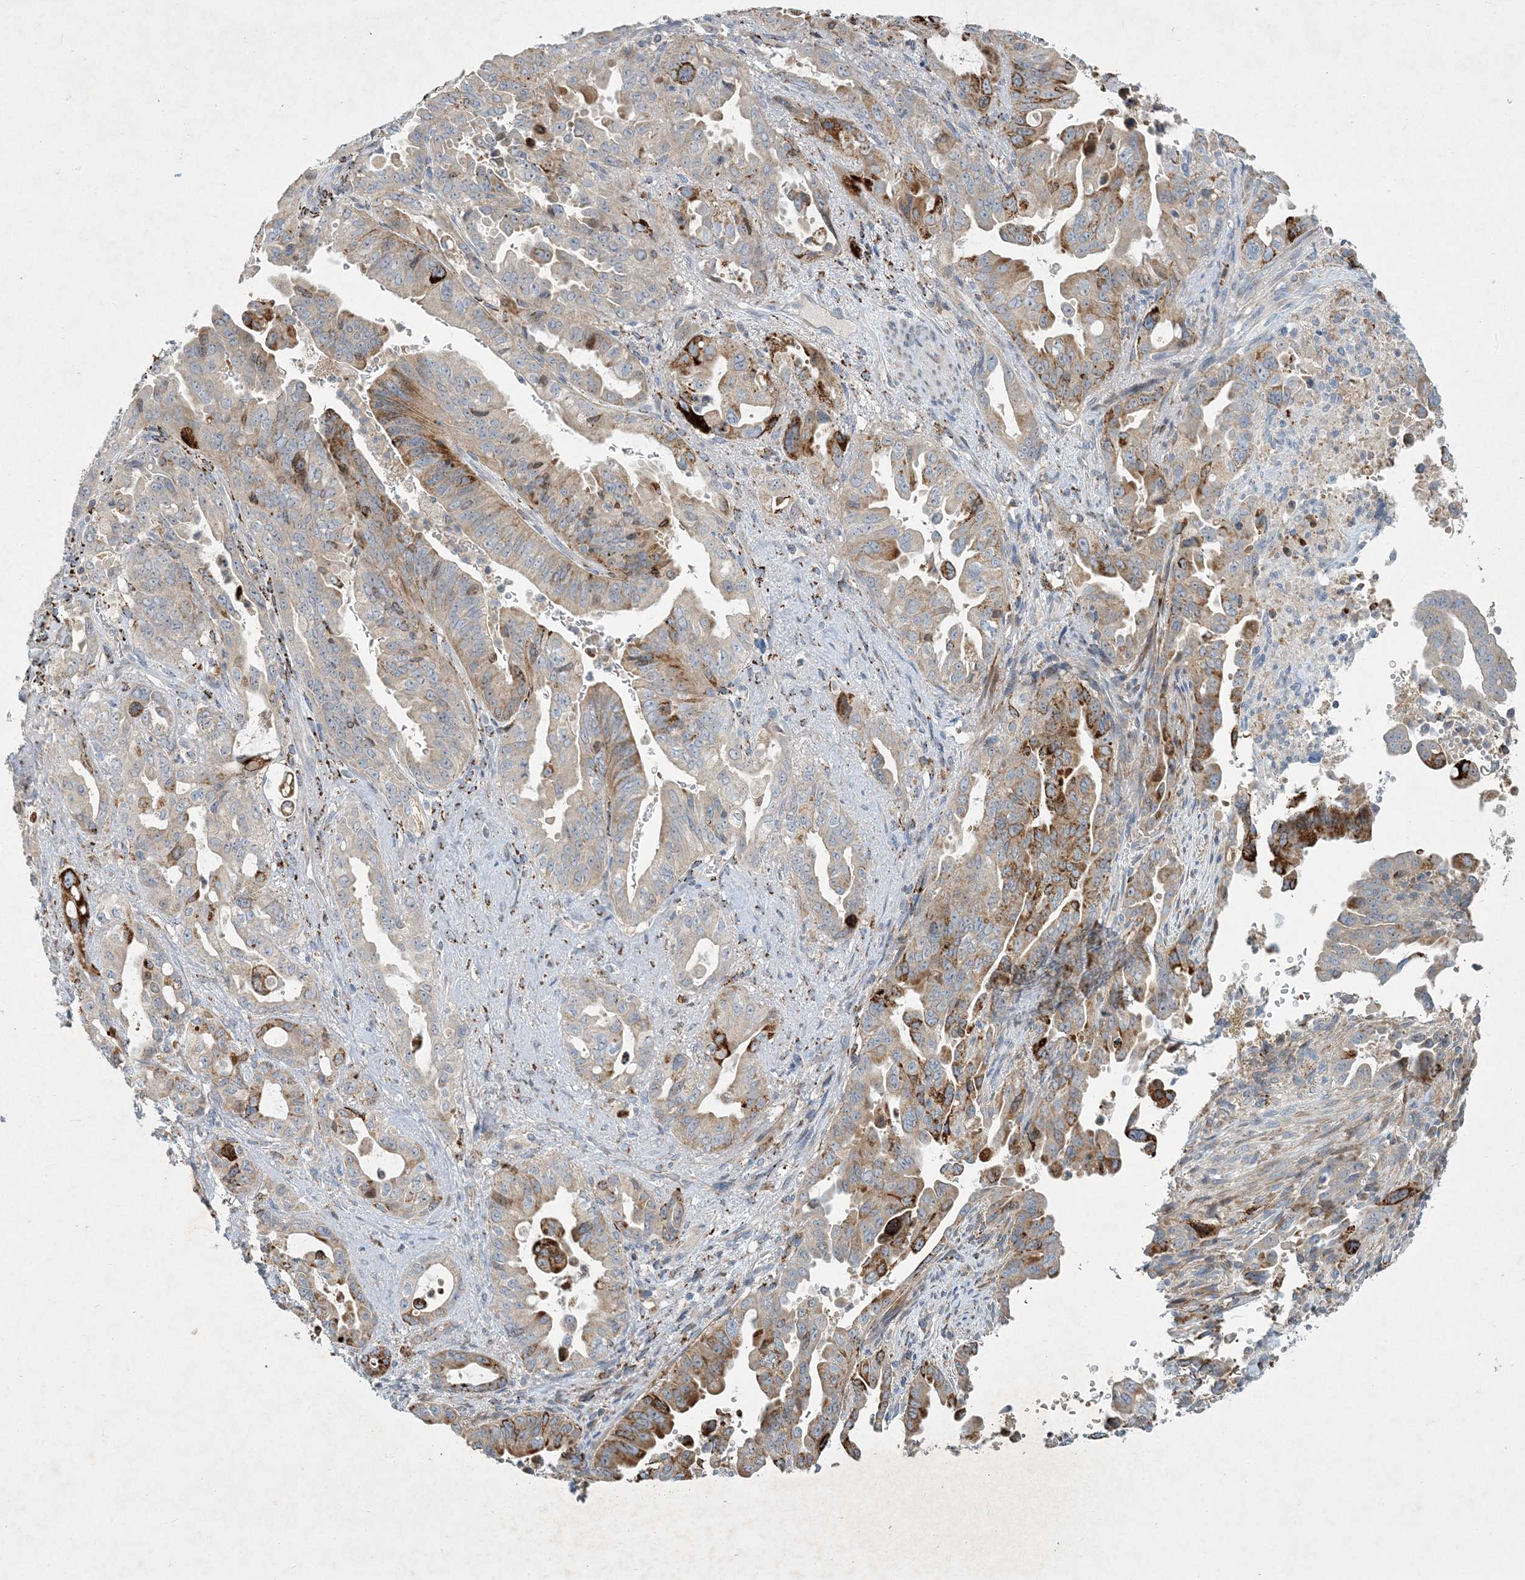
{"staining": {"intensity": "moderate", "quantity": "25%-75%", "location": "cytoplasmic/membranous"}, "tissue": "pancreatic cancer", "cell_type": "Tumor cells", "image_type": "cancer", "snomed": [{"axis": "morphology", "description": "Adenocarcinoma, NOS"}, {"axis": "topography", "description": "Pancreas"}], "caption": "Immunohistochemical staining of pancreatic cancer reveals medium levels of moderate cytoplasmic/membranous protein staining in about 25%-75% of tumor cells.", "gene": "LTN1", "patient": {"sex": "male", "age": 70}}